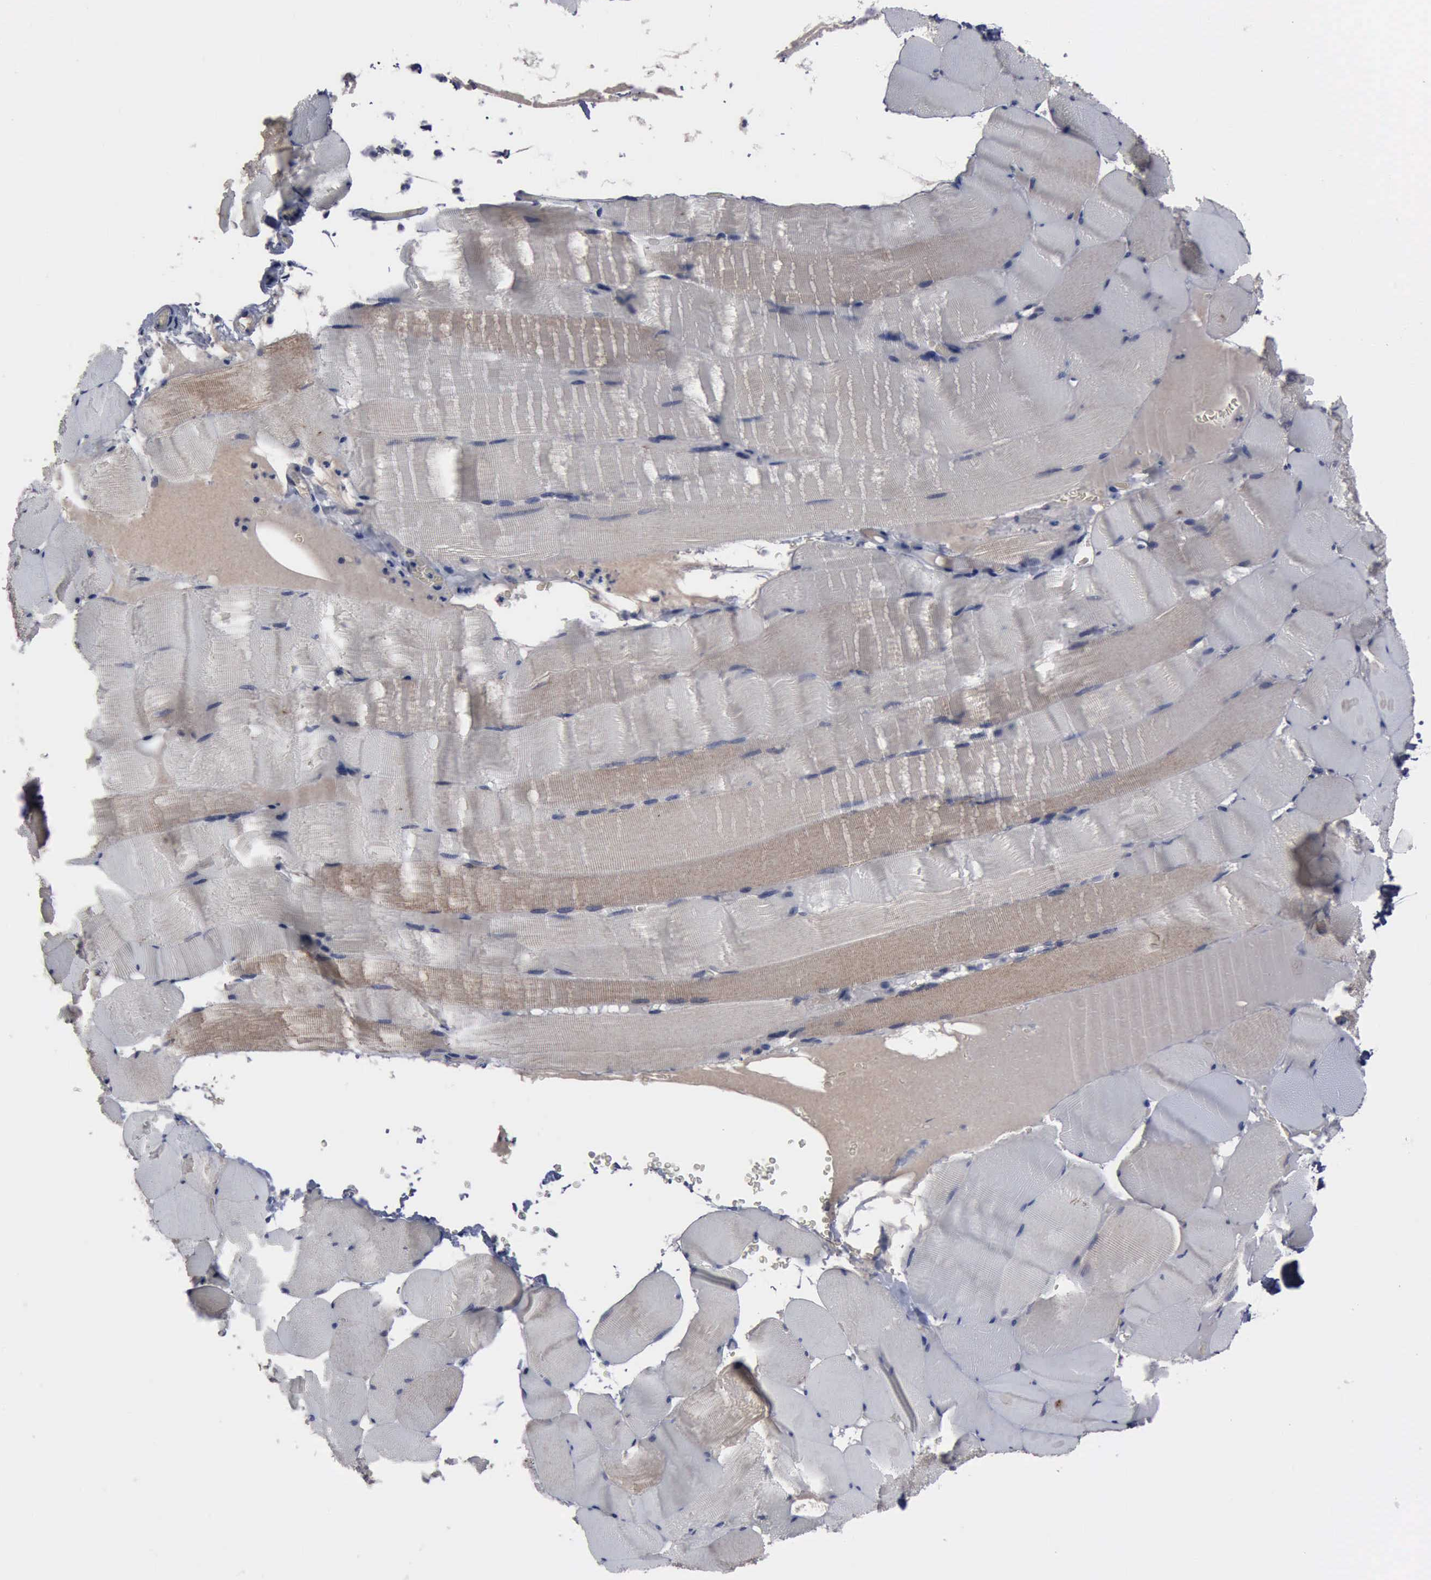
{"staining": {"intensity": "weak", "quantity": "25%-75%", "location": "cytoplasmic/membranous"}, "tissue": "skeletal muscle", "cell_type": "Myocytes", "image_type": "normal", "snomed": [{"axis": "morphology", "description": "Normal tissue, NOS"}, {"axis": "topography", "description": "Skeletal muscle"}], "caption": "Protein expression analysis of normal human skeletal muscle reveals weak cytoplasmic/membranous positivity in about 25%-75% of myocytes. Nuclei are stained in blue.", "gene": "MYO18B", "patient": {"sex": "male", "age": 62}}